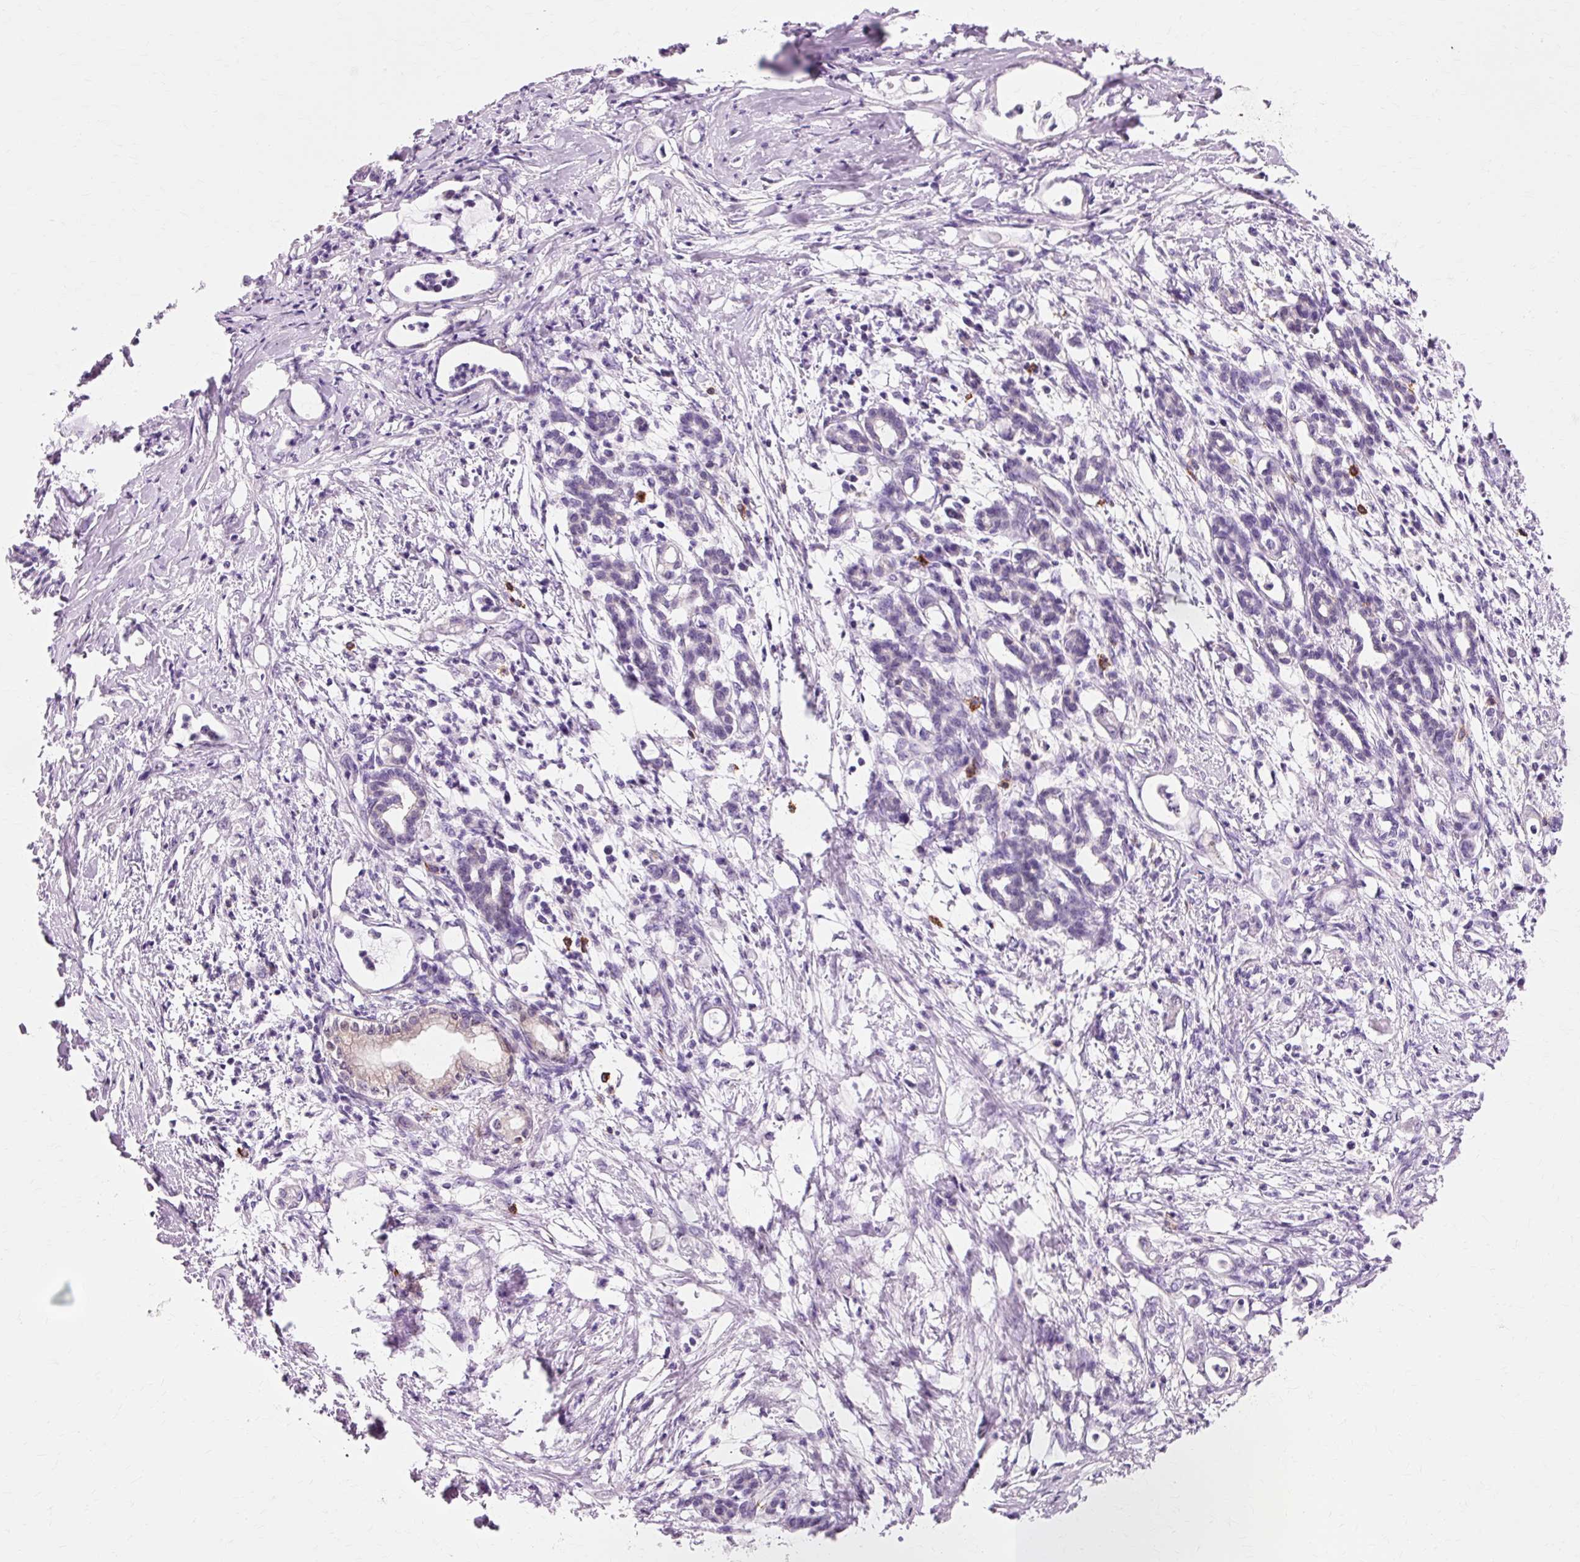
{"staining": {"intensity": "negative", "quantity": "none", "location": "none"}, "tissue": "pancreatic cancer", "cell_type": "Tumor cells", "image_type": "cancer", "snomed": [{"axis": "morphology", "description": "Adenocarcinoma, NOS"}, {"axis": "topography", "description": "Pancreas"}], "caption": "Adenocarcinoma (pancreatic) was stained to show a protein in brown. There is no significant staining in tumor cells. (Brightfield microscopy of DAB (3,3'-diaminobenzidine) immunohistochemistry at high magnification).", "gene": "VN1R2", "patient": {"sex": "female", "age": 55}}